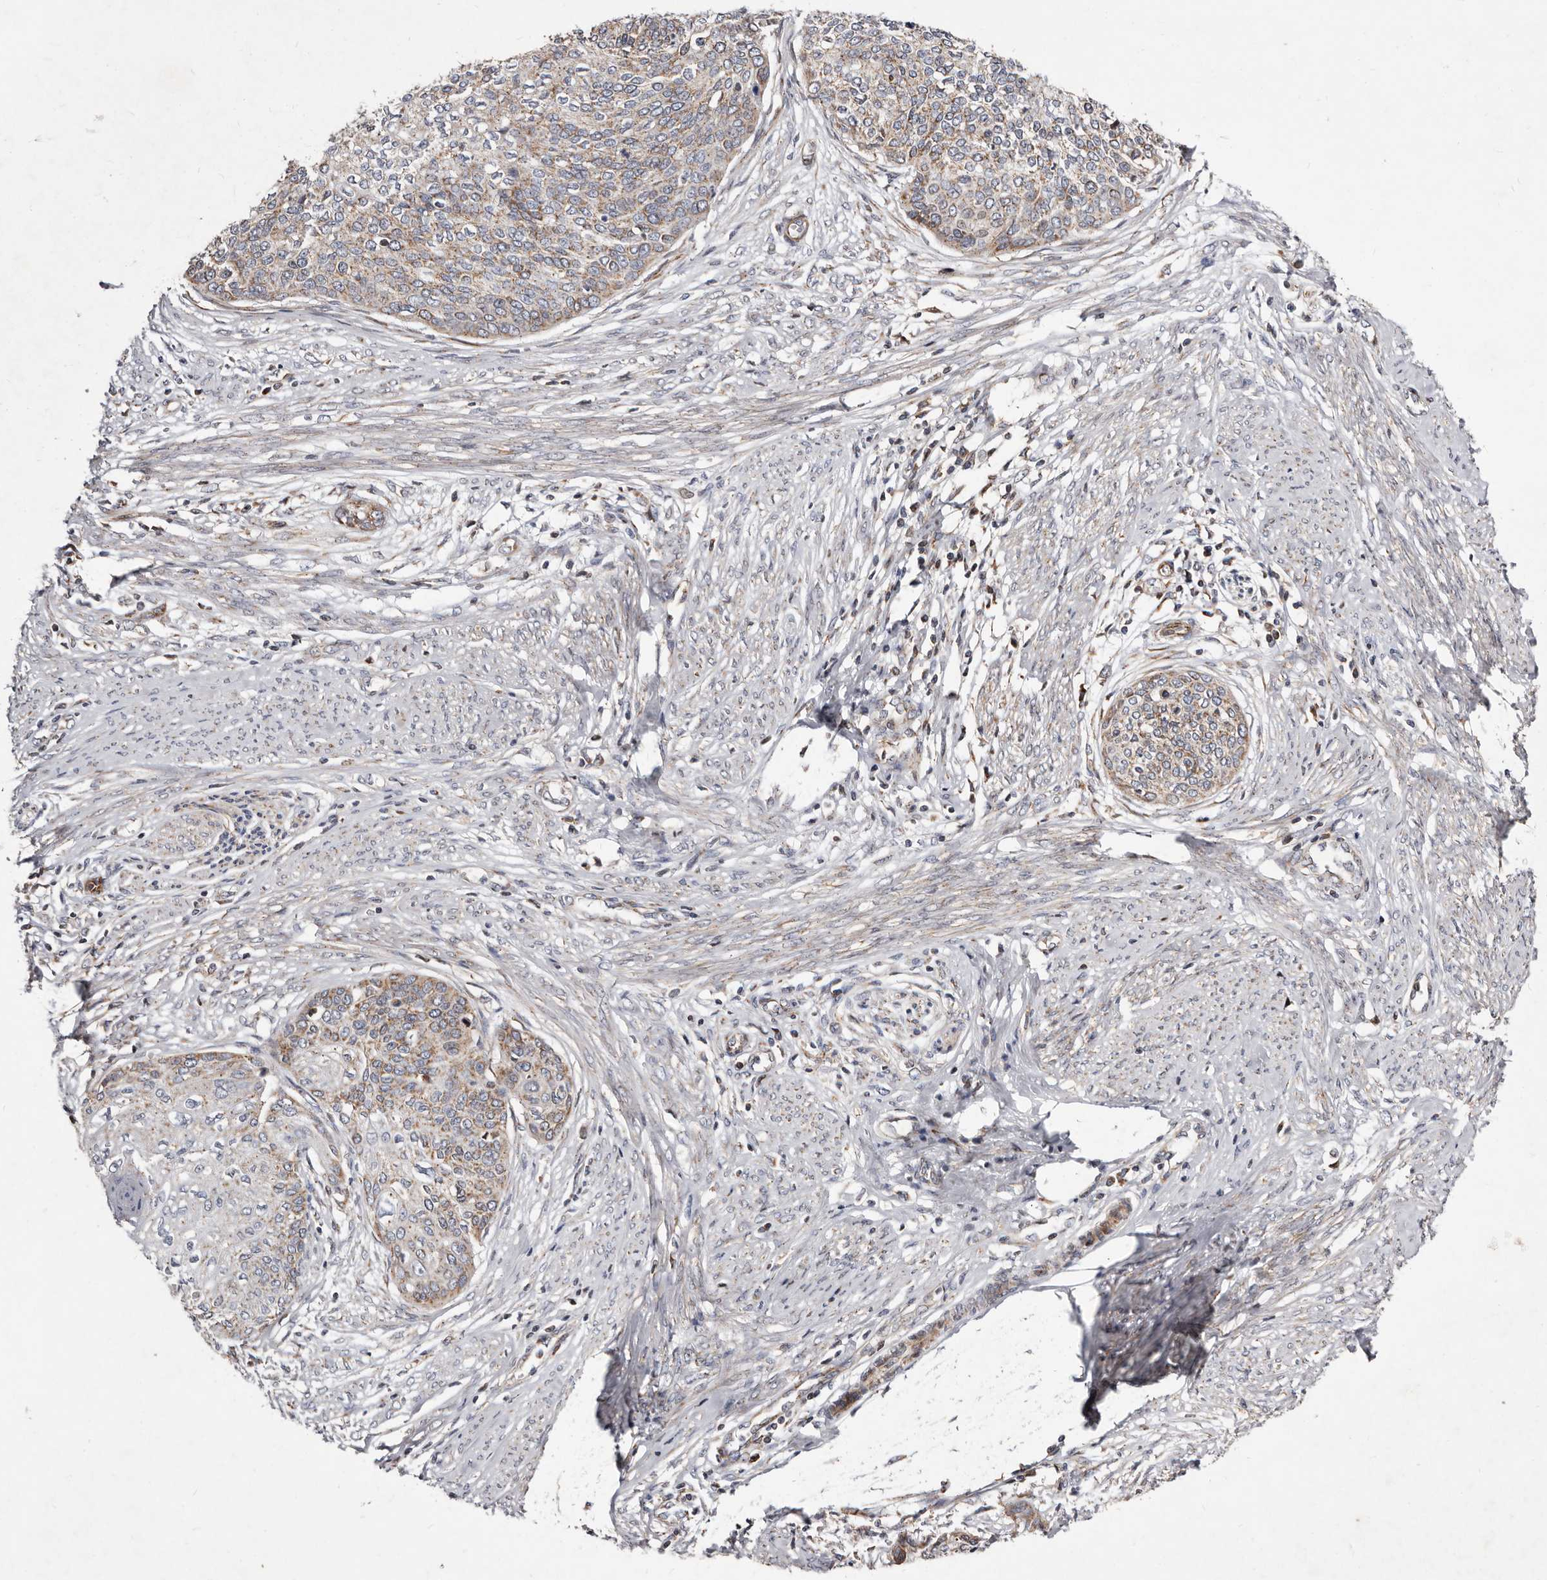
{"staining": {"intensity": "moderate", "quantity": ">75%", "location": "cytoplasmic/membranous"}, "tissue": "cervical cancer", "cell_type": "Tumor cells", "image_type": "cancer", "snomed": [{"axis": "morphology", "description": "Squamous cell carcinoma, NOS"}, {"axis": "topography", "description": "Cervix"}], "caption": "Human cervical cancer stained with a brown dye exhibits moderate cytoplasmic/membranous positive expression in about >75% of tumor cells.", "gene": "TIMM17B", "patient": {"sex": "female", "age": 37}}